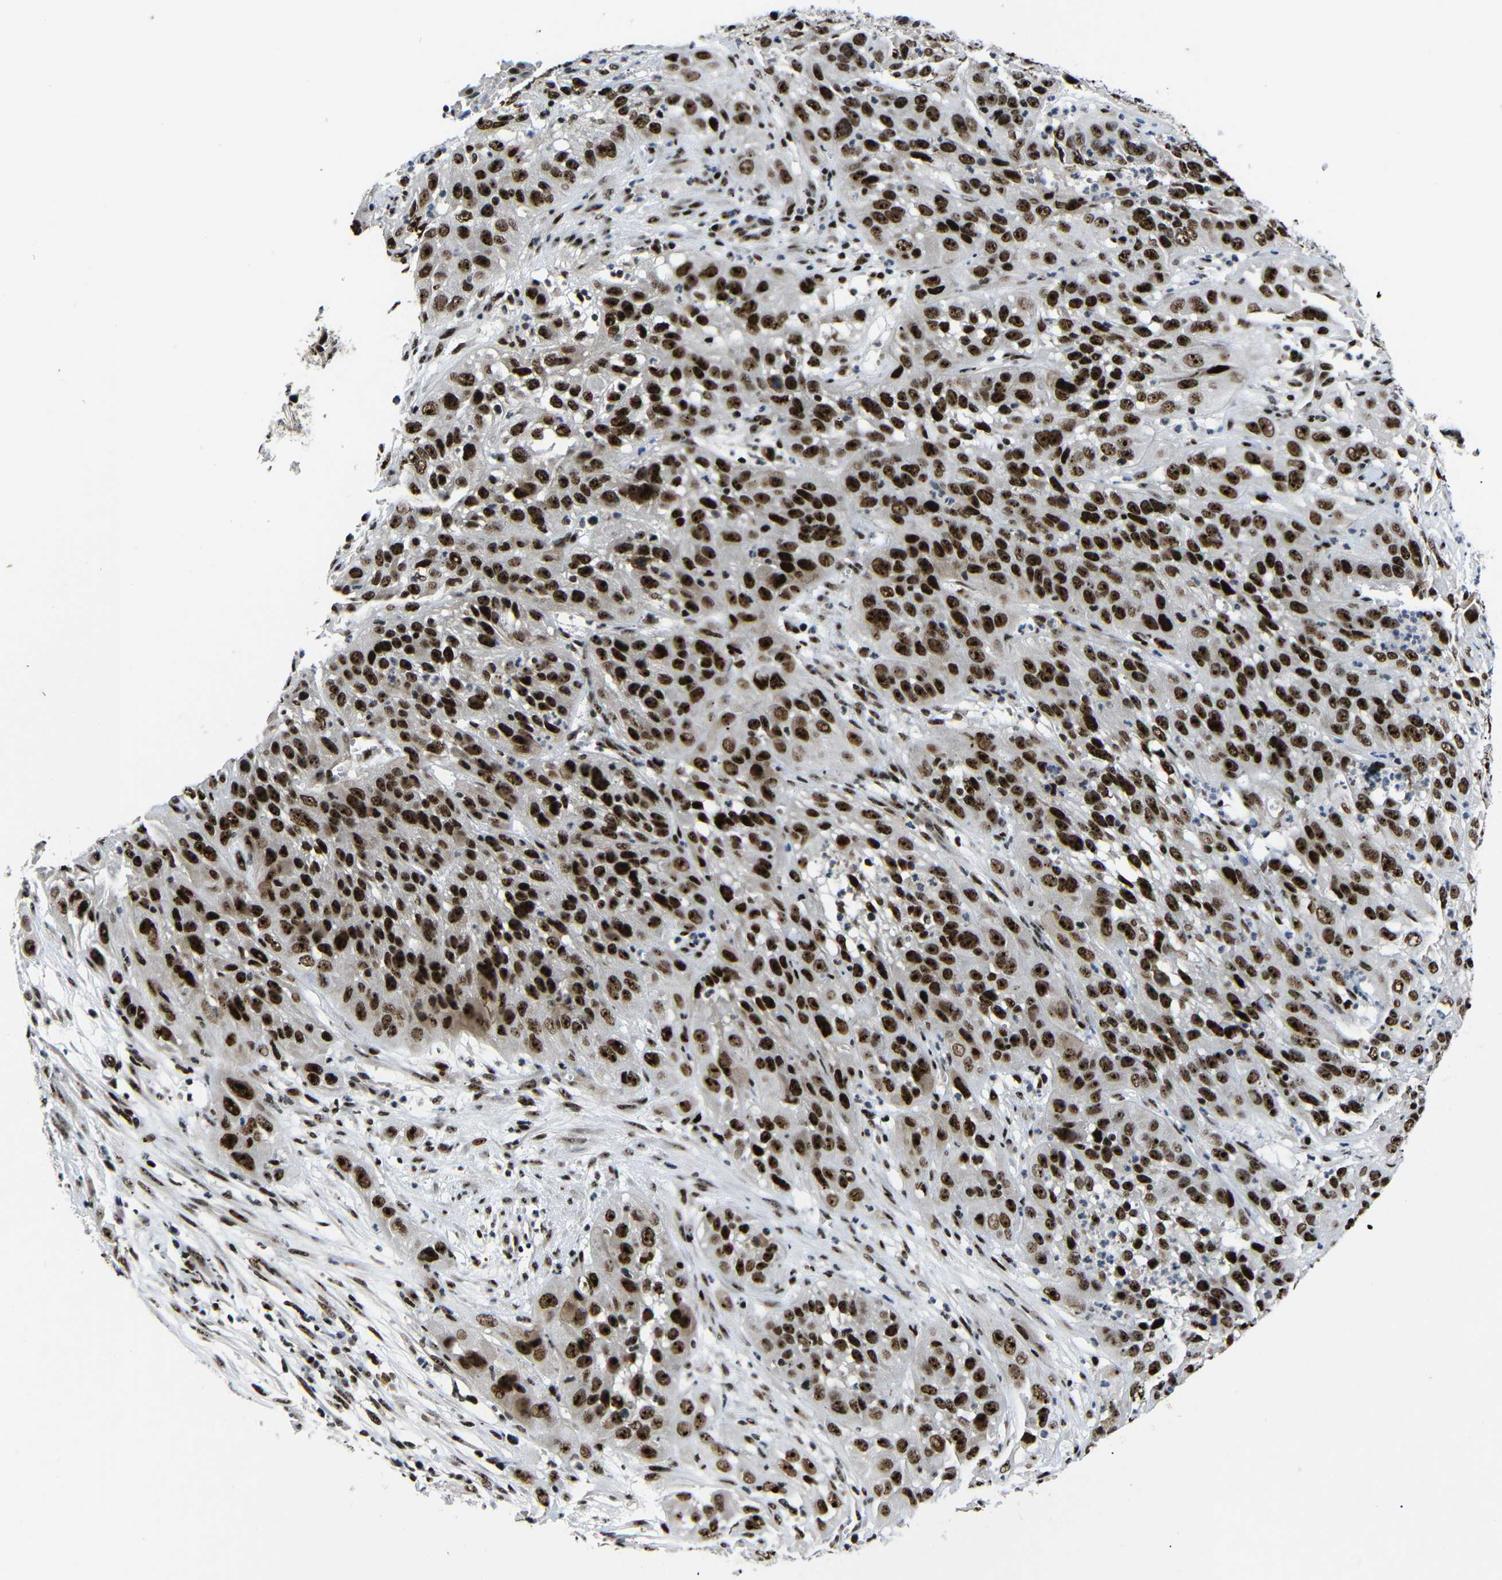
{"staining": {"intensity": "strong", "quantity": ">75%", "location": "nuclear"}, "tissue": "cervical cancer", "cell_type": "Tumor cells", "image_type": "cancer", "snomed": [{"axis": "morphology", "description": "Squamous cell carcinoma, NOS"}, {"axis": "topography", "description": "Cervix"}], "caption": "Immunohistochemical staining of human cervical squamous cell carcinoma reveals strong nuclear protein expression in about >75% of tumor cells.", "gene": "SETDB2", "patient": {"sex": "female", "age": 32}}